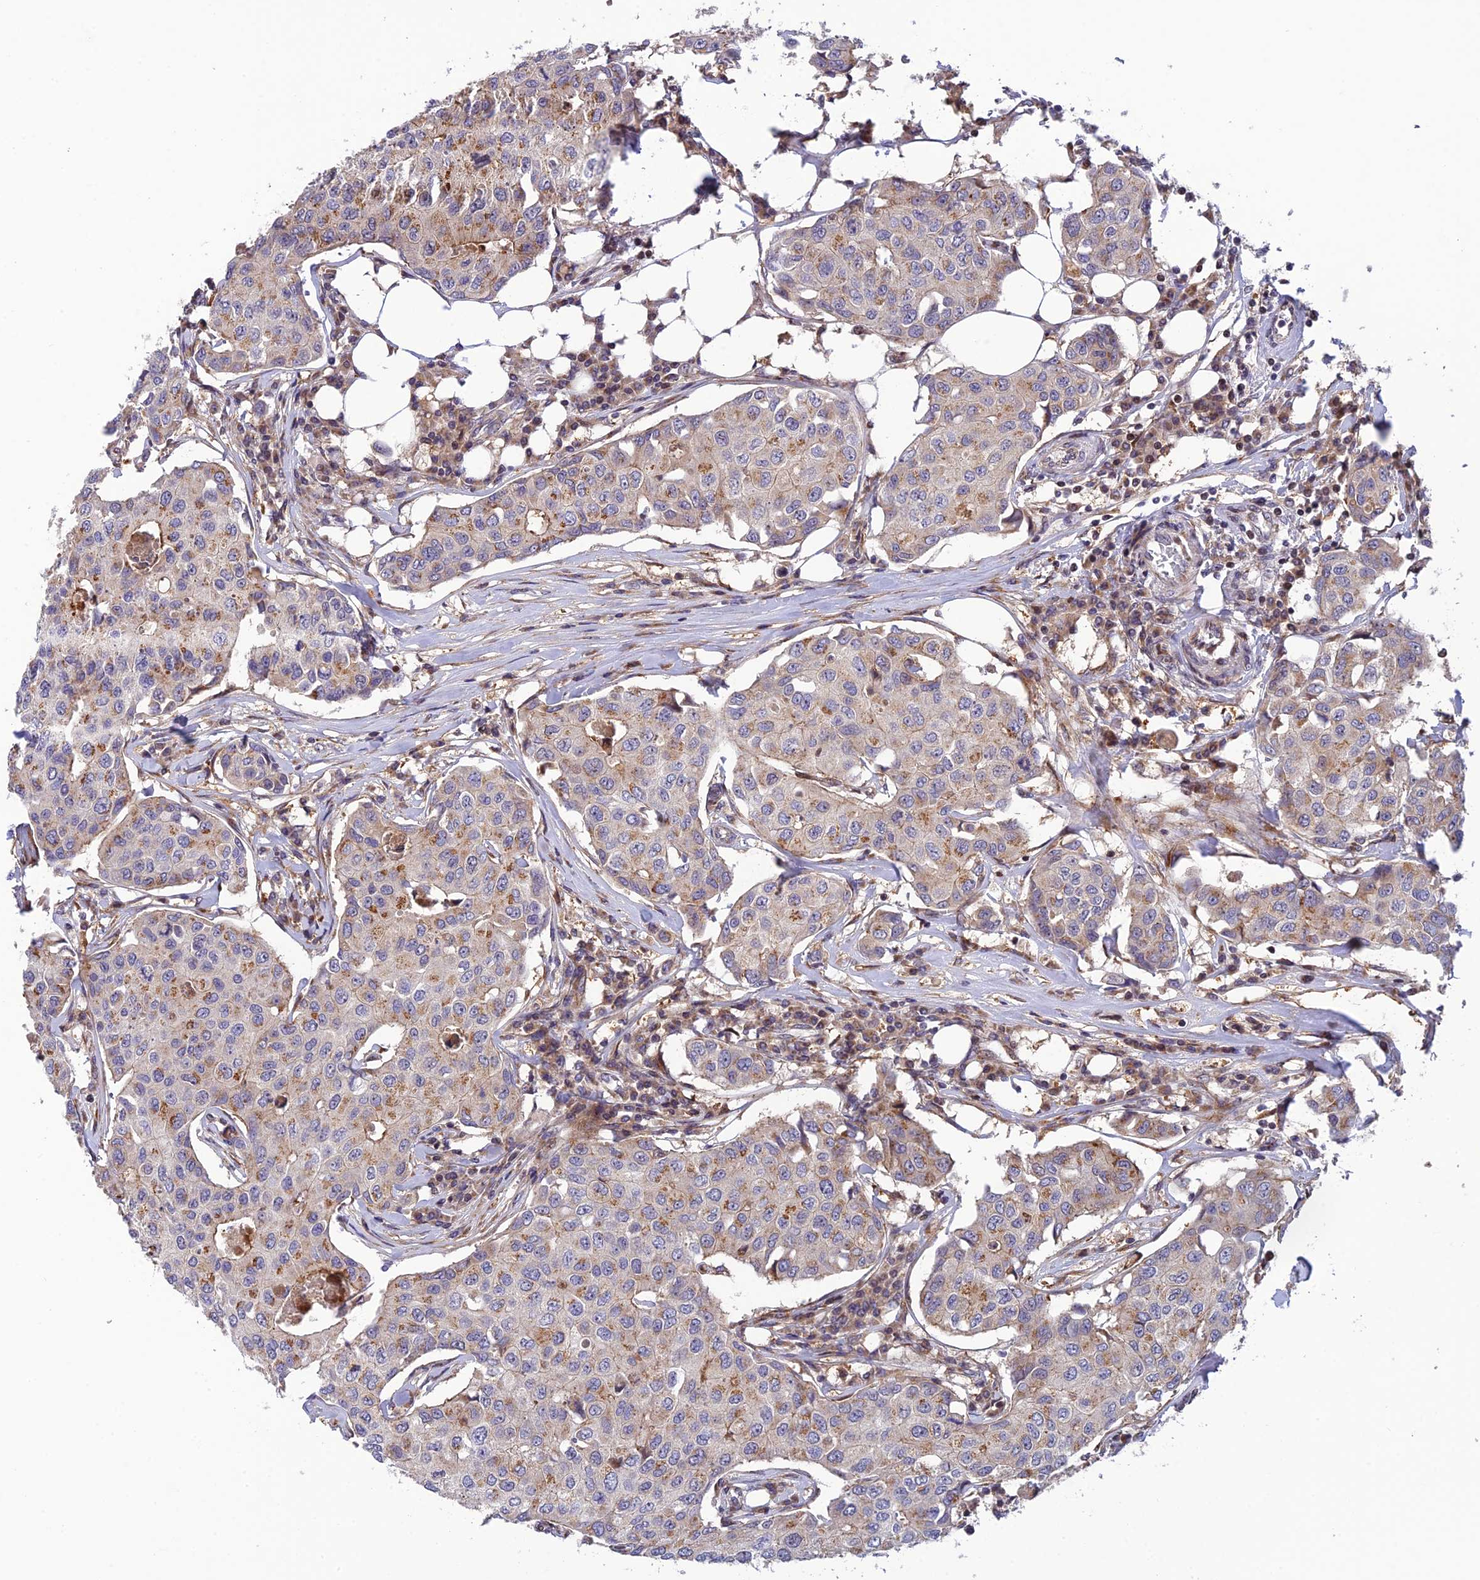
{"staining": {"intensity": "moderate", "quantity": "<25%", "location": "cytoplasmic/membranous"}, "tissue": "breast cancer", "cell_type": "Tumor cells", "image_type": "cancer", "snomed": [{"axis": "morphology", "description": "Duct carcinoma"}, {"axis": "topography", "description": "Breast"}], "caption": "Moderate cytoplasmic/membranous expression is appreciated in about <25% of tumor cells in infiltrating ductal carcinoma (breast). (brown staining indicates protein expression, while blue staining denotes nuclei).", "gene": "SMIM7", "patient": {"sex": "female", "age": 80}}